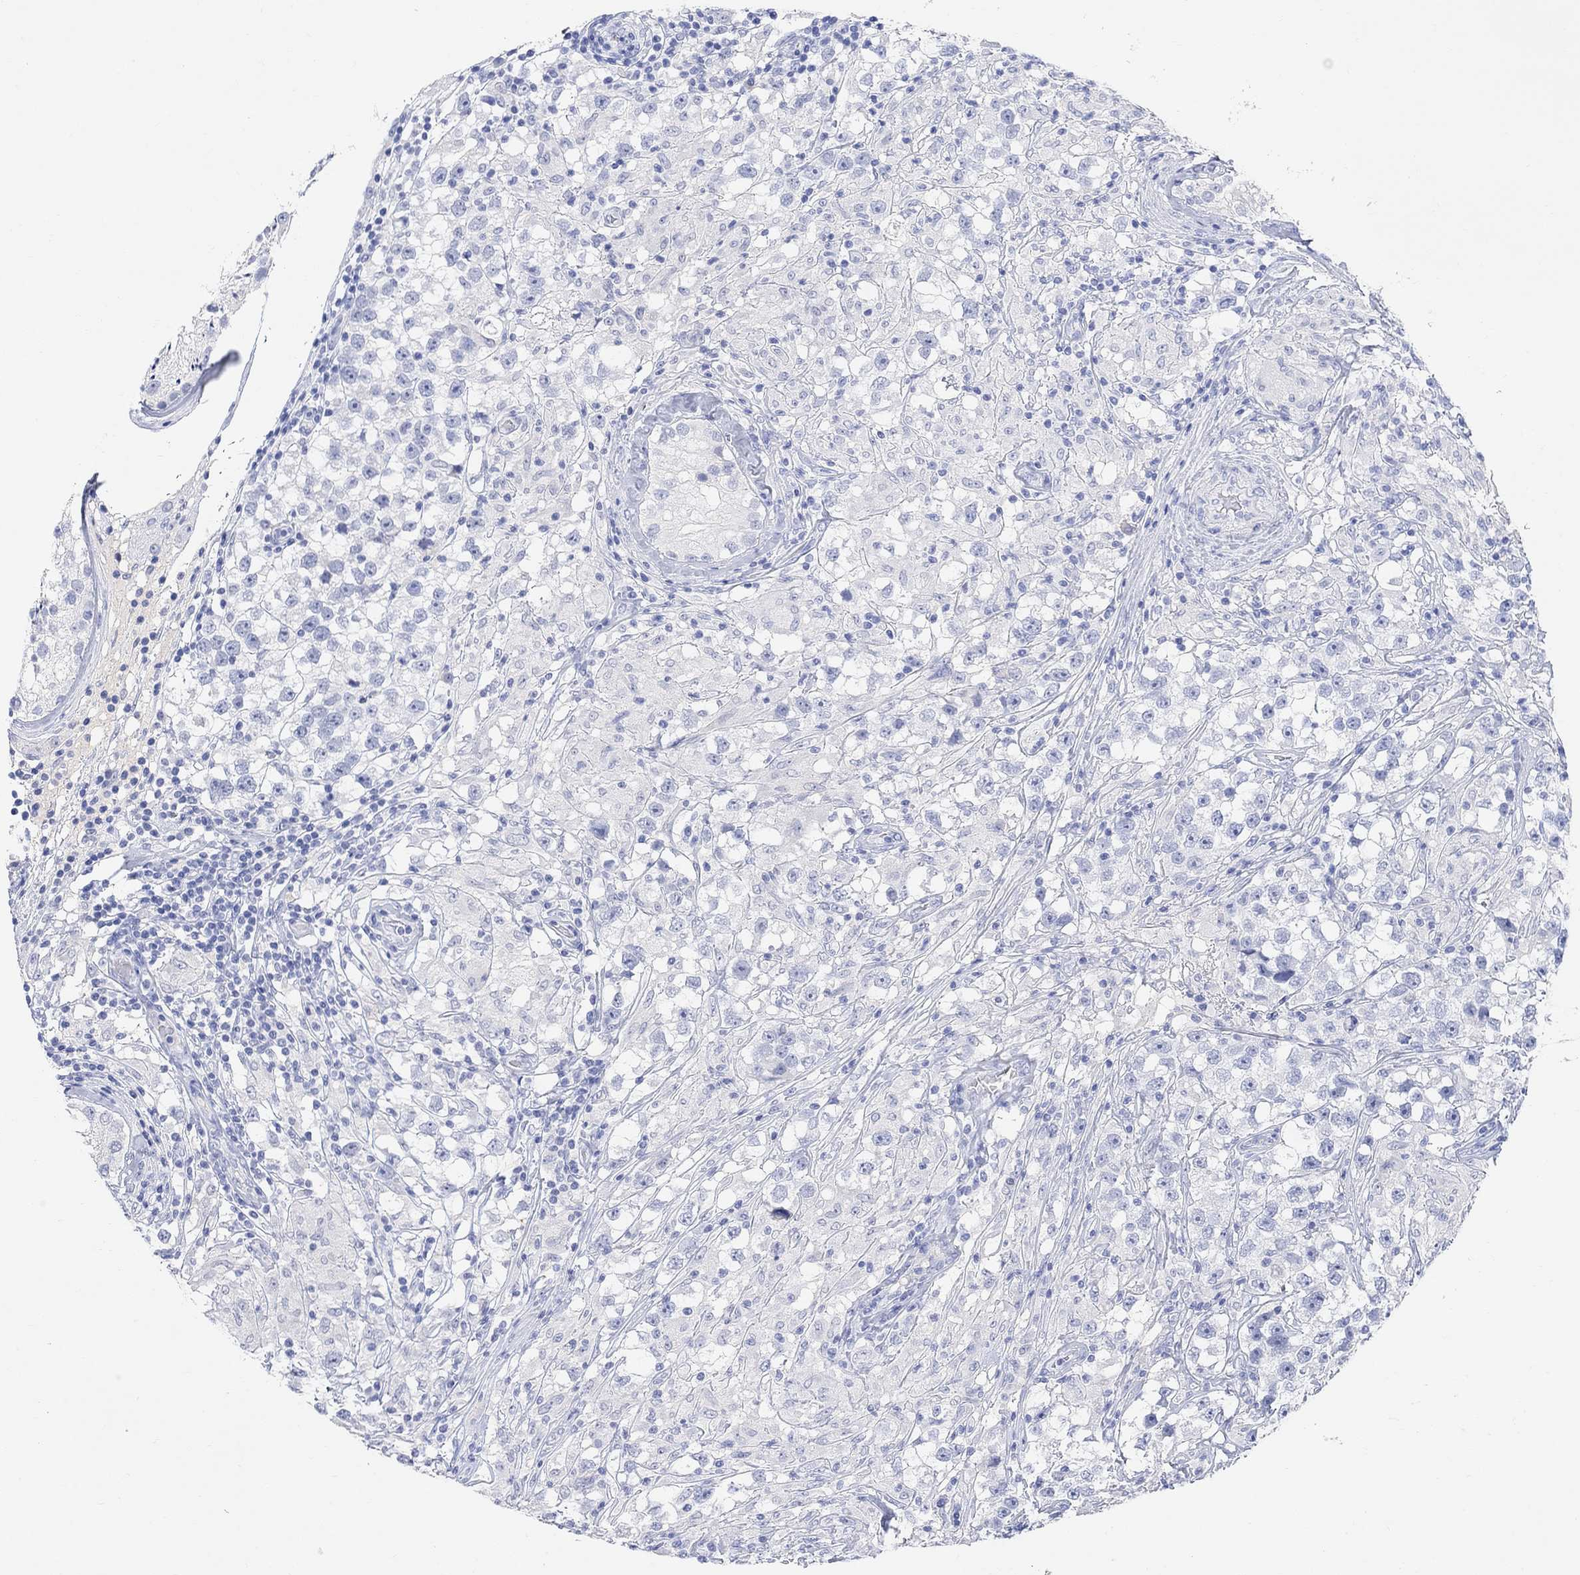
{"staining": {"intensity": "negative", "quantity": "none", "location": "none"}, "tissue": "testis cancer", "cell_type": "Tumor cells", "image_type": "cancer", "snomed": [{"axis": "morphology", "description": "Seminoma, NOS"}, {"axis": "topography", "description": "Testis"}], "caption": "IHC image of neoplastic tissue: human testis seminoma stained with DAB (3,3'-diaminobenzidine) demonstrates no significant protein expression in tumor cells.", "gene": "TYR", "patient": {"sex": "male", "age": 46}}